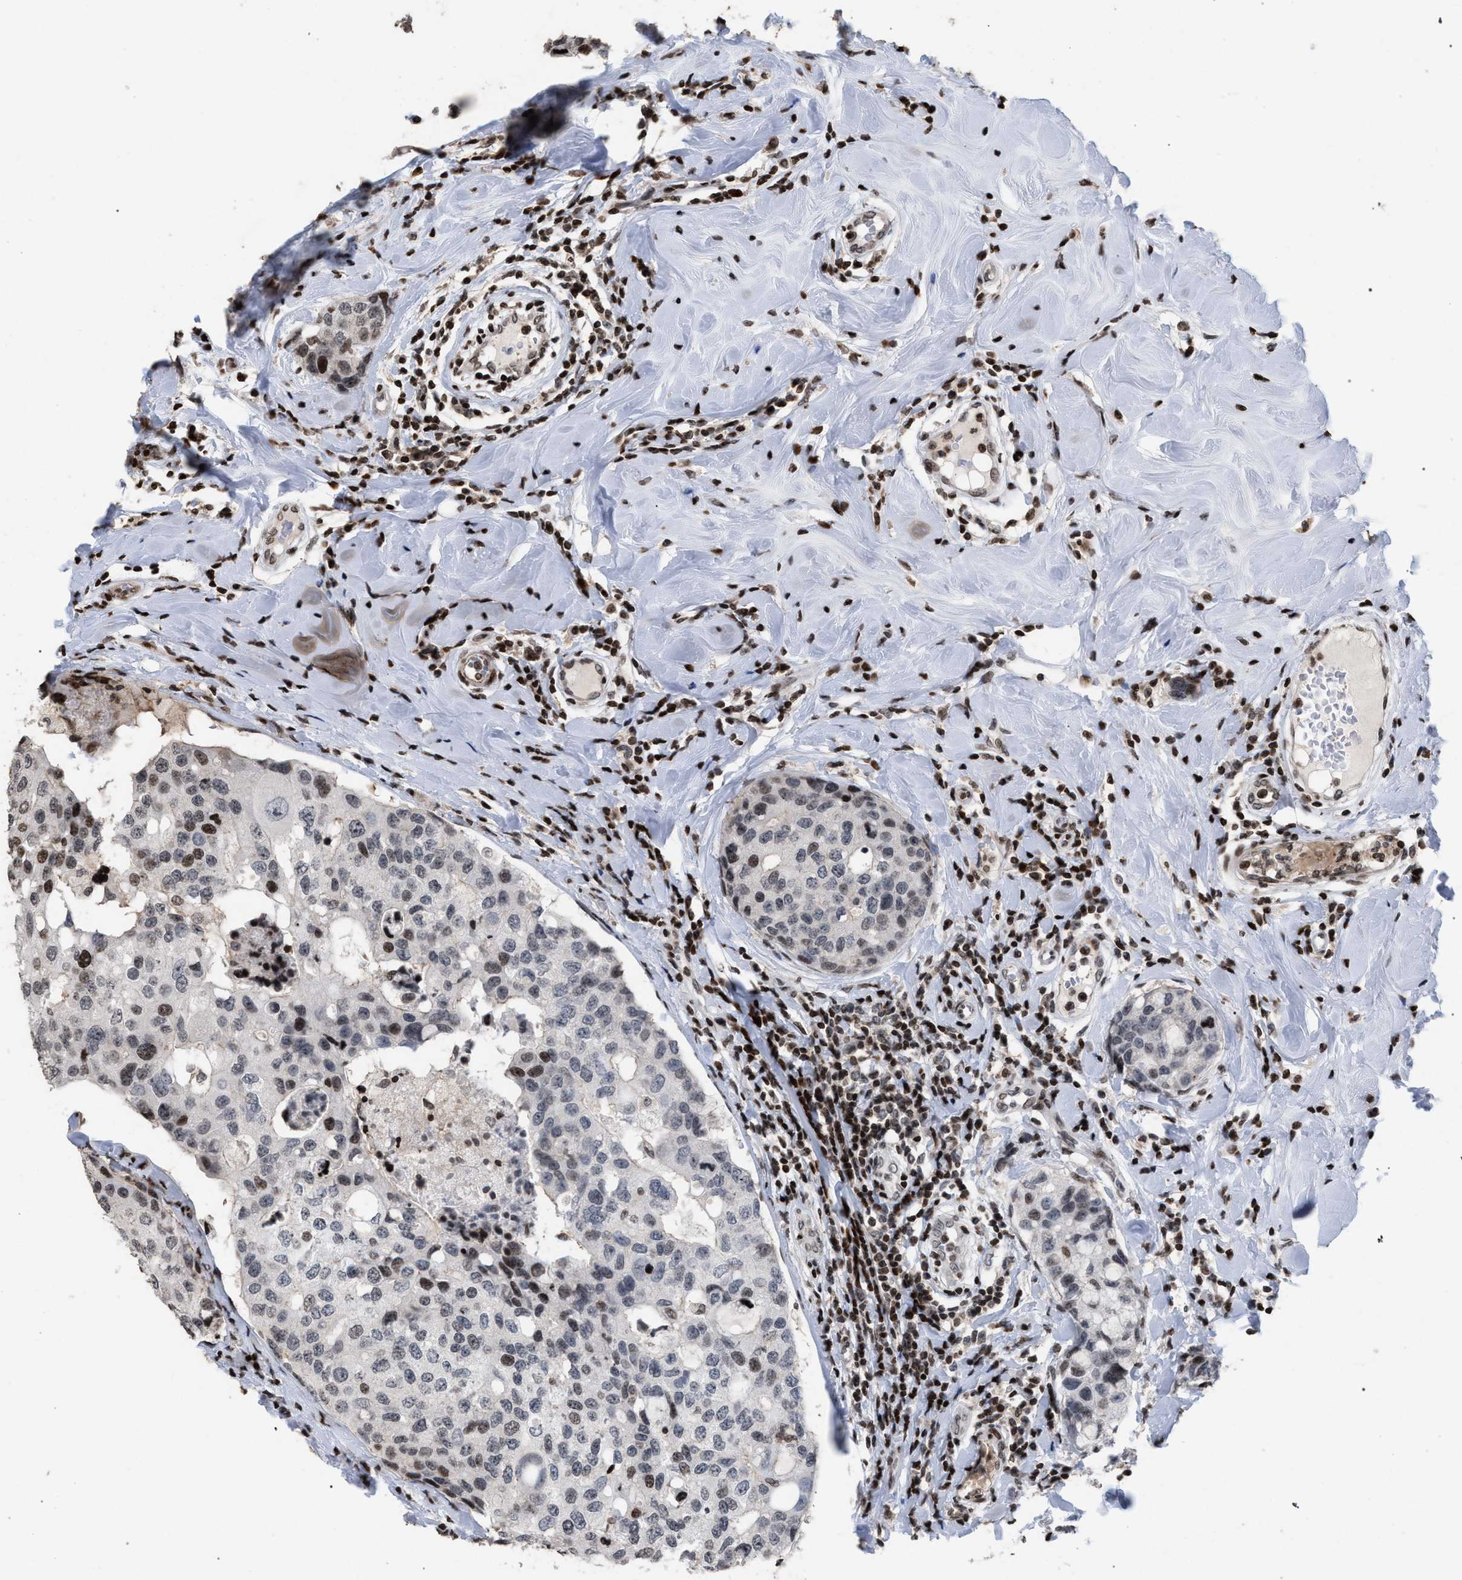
{"staining": {"intensity": "moderate", "quantity": "<25%", "location": "nuclear"}, "tissue": "breast cancer", "cell_type": "Tumor cells", "image_type": "cancer", "snomed": [{"axis": "morphology", "description": "Duct carcinoma"}, {"axis": "topography", "description": "Breast"}], "caption": "Immunohistochemical staining of breast cancer reveals moderate nuclear protein positivity in approximately <25% of tumor cells.", "gene": "FOXD3", "patient": {"sex": "female", "age": 27}}